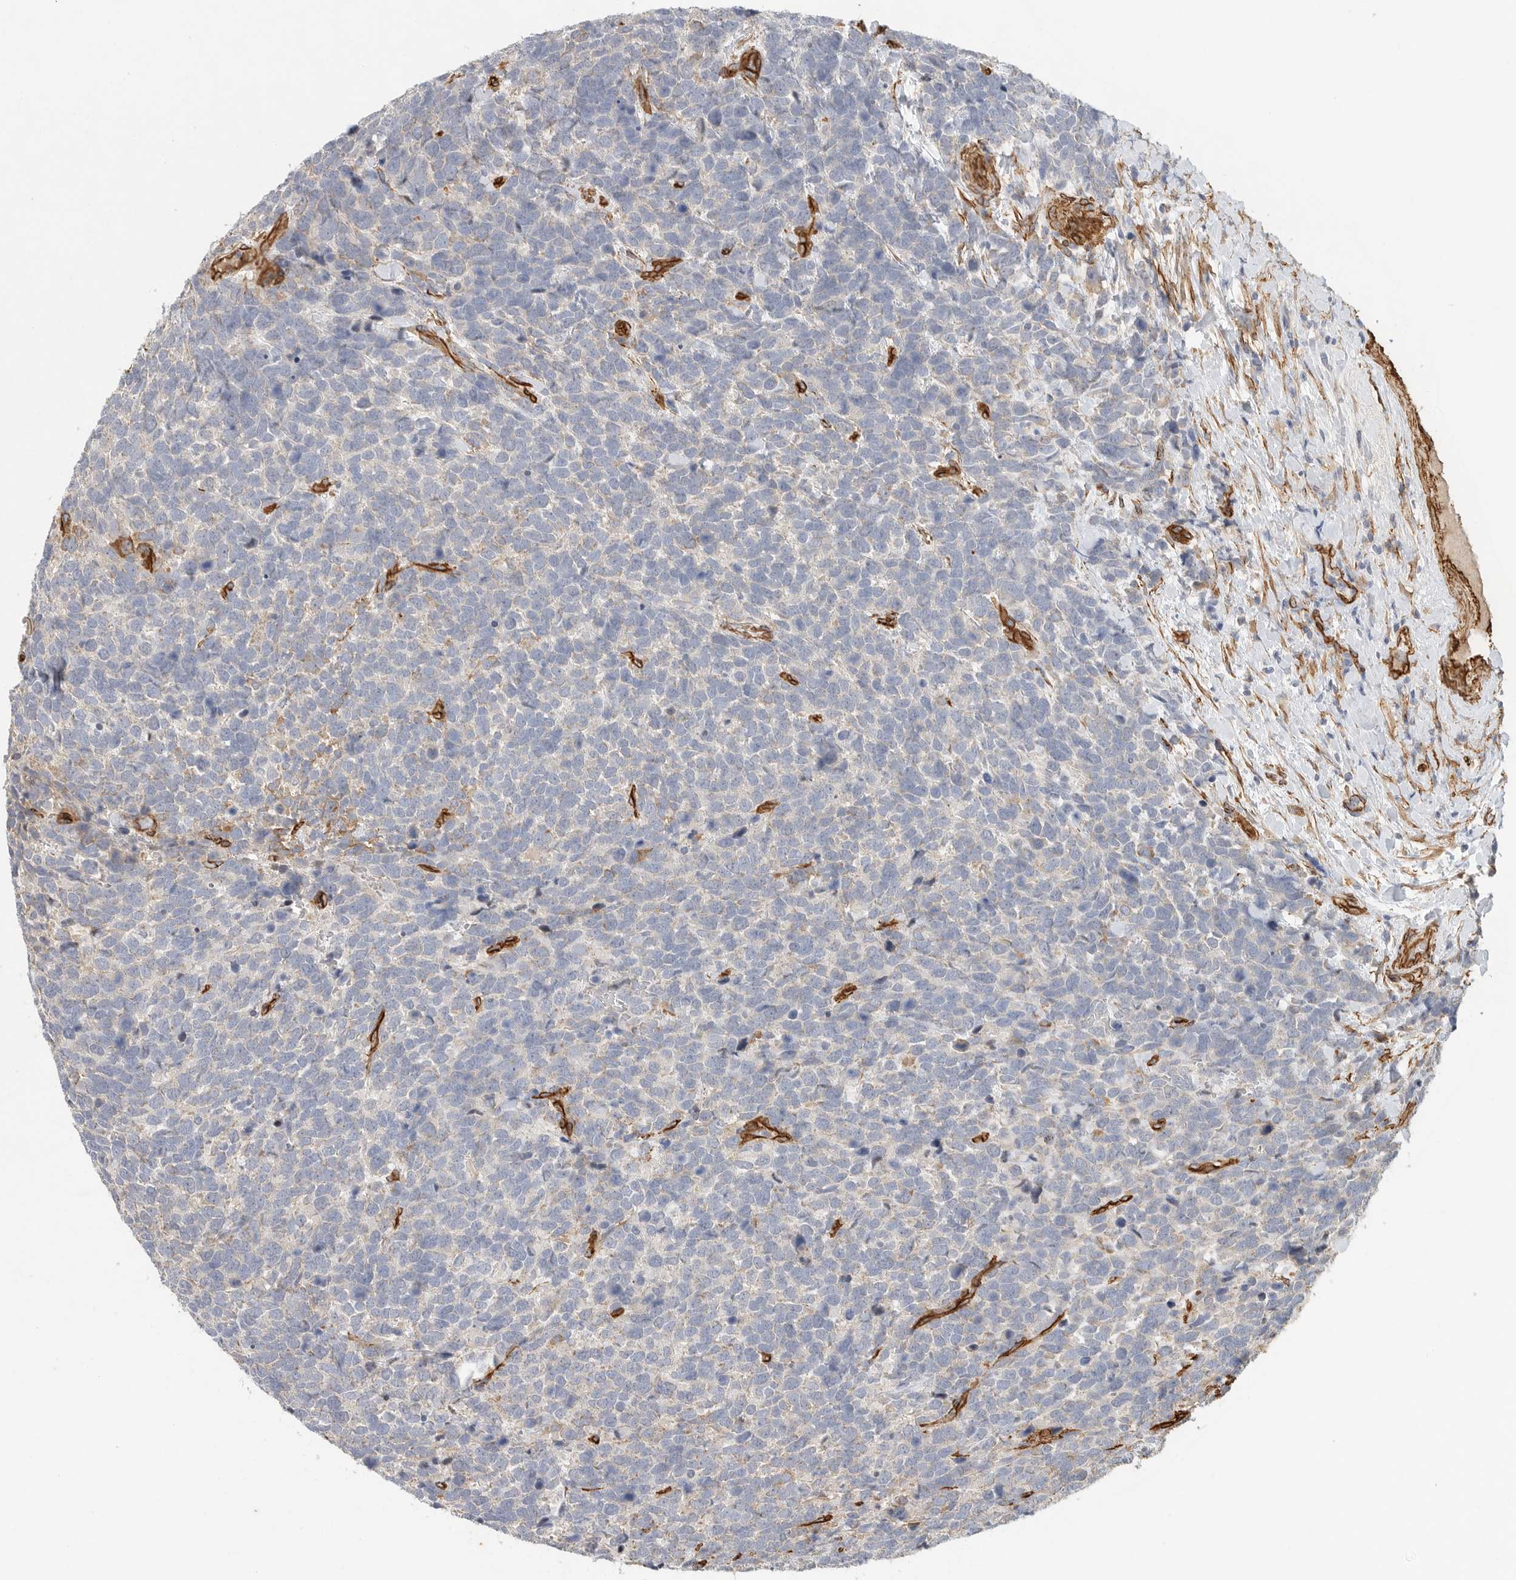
{"staining": {"intensity": "negative", "quantity": "none", "location": "none"}, "tissue": "urothelial cancer", "cell_type": "Tumor cells", "image_type": "cancer", "snomed": [{"axis": "morphology", "description": "Urothelial carcinoma, High grade"}, {"axis": "topography", "description": "Urinary bladder"}], "caption": "Tumor cells are negative for protein expression in human urothelial carcinoma (high-grade). (Stains: DAB (3,3'-diaminobenzidine) immunohistochemistry with hematoxylin counter stain, Microscopy: brightfield microscopy at high magnification).", "gene": "JMJD4", "patient": {"sex": "female", "age": 82}}